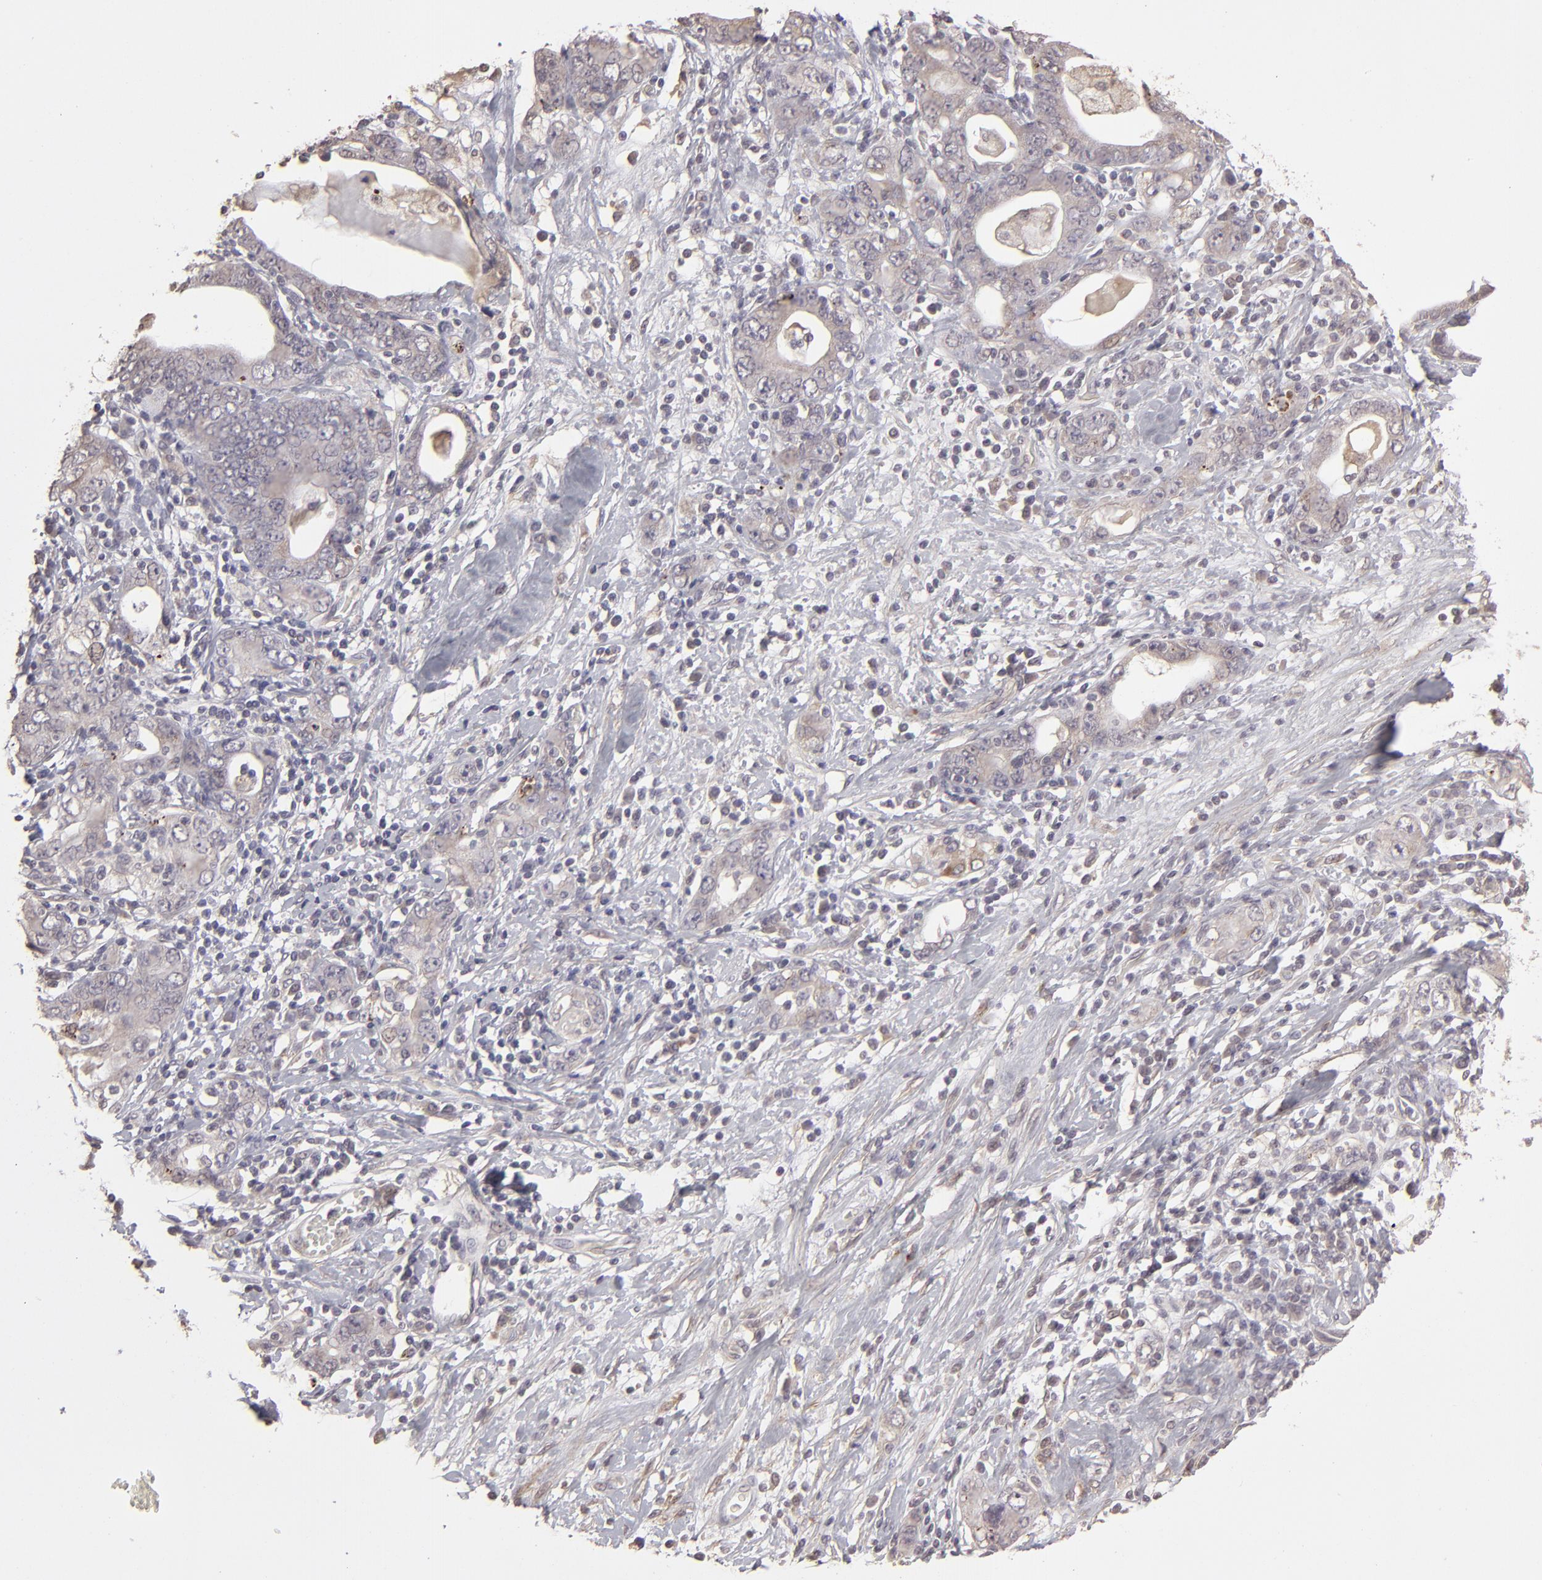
{"staining": {"intensity": "weak", "quantity": "25%-75%", "location": "cytoplasmic/membranous"}, "tissue": "stomach cancer", "cell_type": "Tumor cells", "image_type": "cancer", "snomed": [{"axis": "morphology", "description": "Adenocarcinoma, NOS"}, {"axis": "topography", "description": "Stomach, lower"}], "caption": "Tumor cells reveal weak cytoplasmic/membranous positivity in approximately 25%-75% of cells in stomach cancer. (IHC, brightfield microscopy, high magnification).", "gene": "ITGB5", "patient": {"sex": "female", "age": 93}}